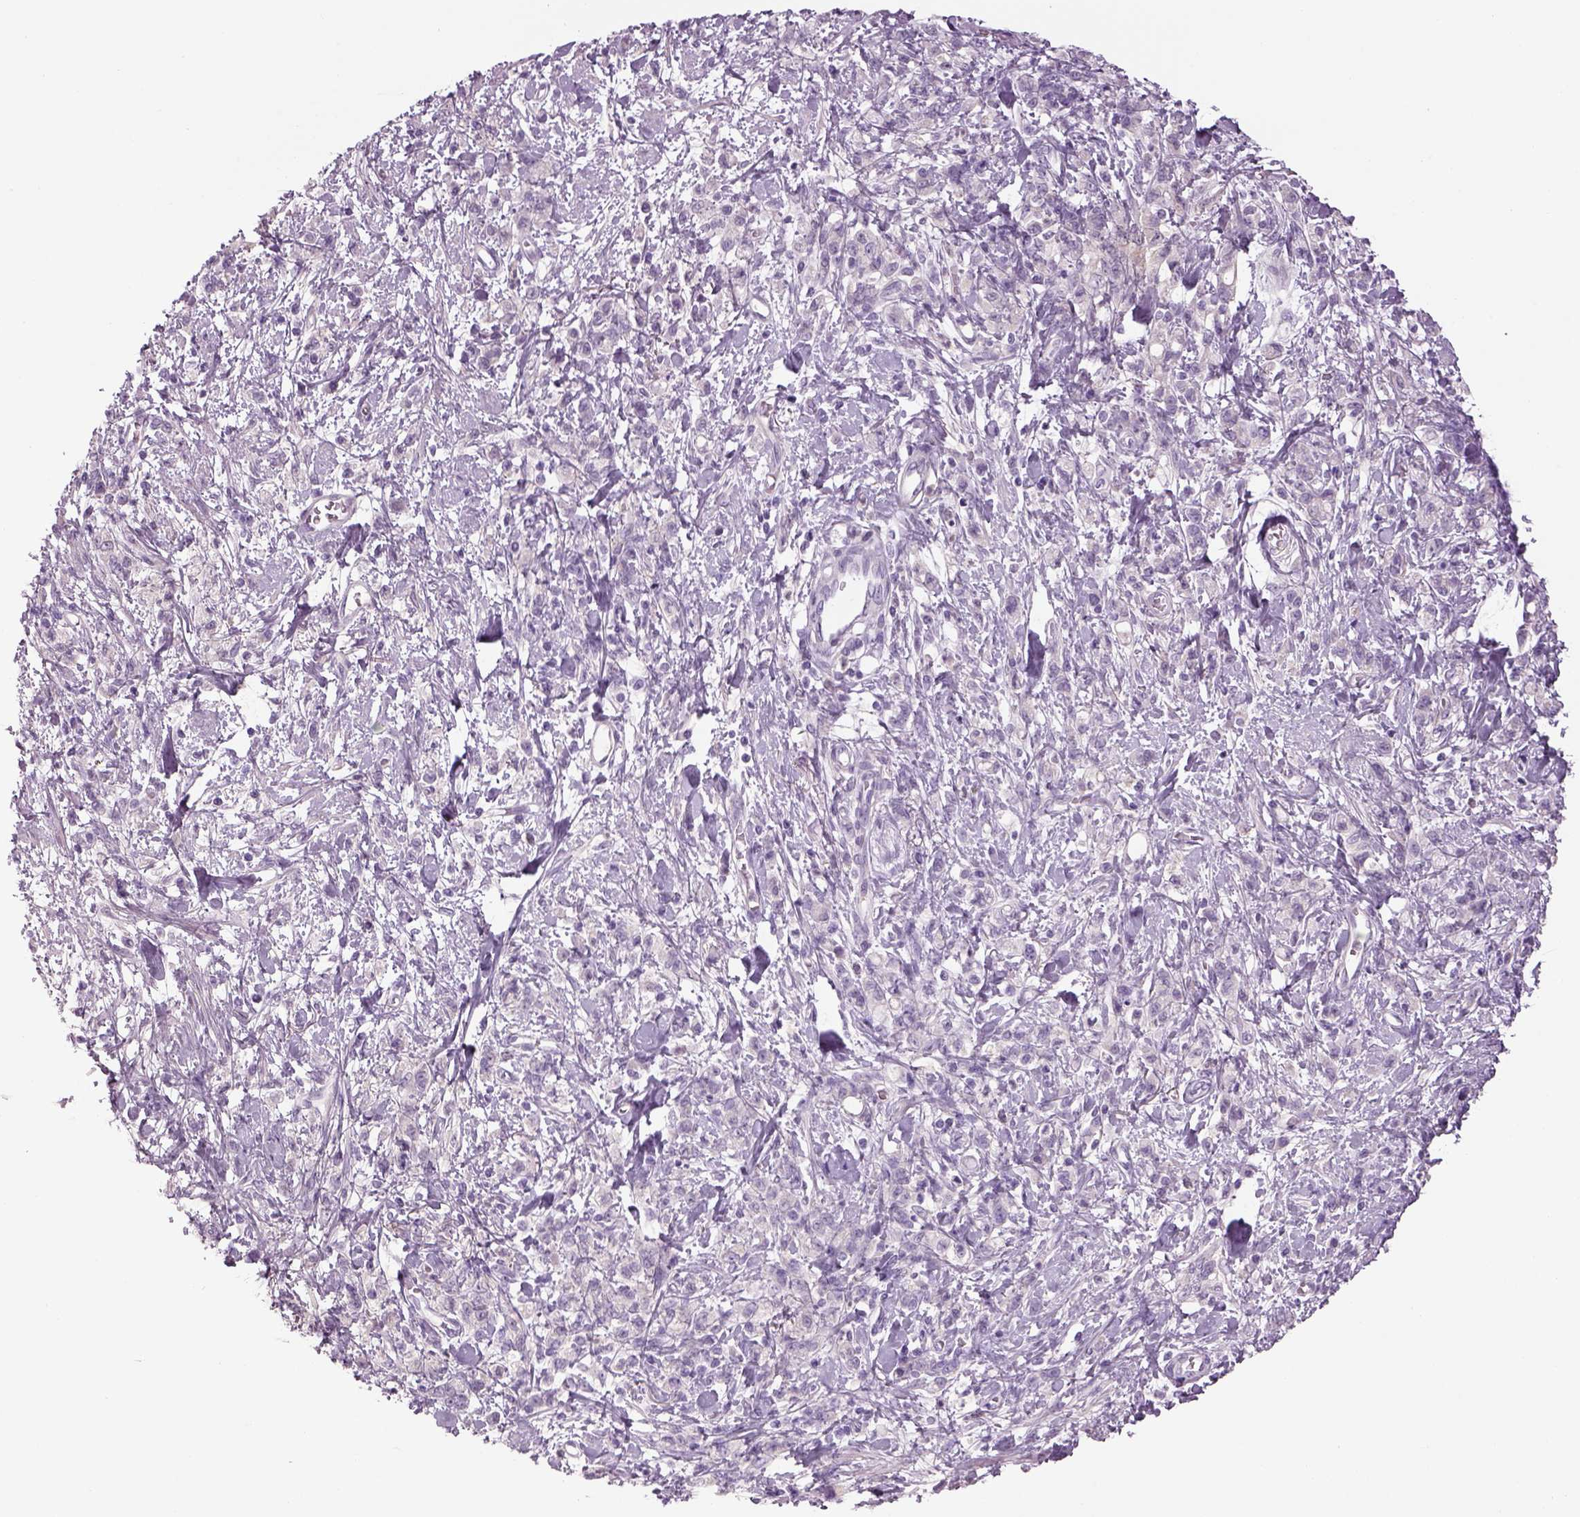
{"staining": {"intensity": "negative", "quantity": "none", "location": "none"}, "tissue": "stomach cancer", "cell_type": "Tumor cells", "image_type": "cancer", "snomed": [{"axis": "morphology", "description": "Adenocarcinoma, NOS"}, {"axis": "topography", "description": "Stomach"}], "caption": "Immunohistochemistry micrograph of neoplastic tissue: stomach adenocarcinoma stained with DAB exhibits no significant protein positivity in tumor cells.", "gene": "MDH1B", "patient": {"sex": "male", "age": 77}}